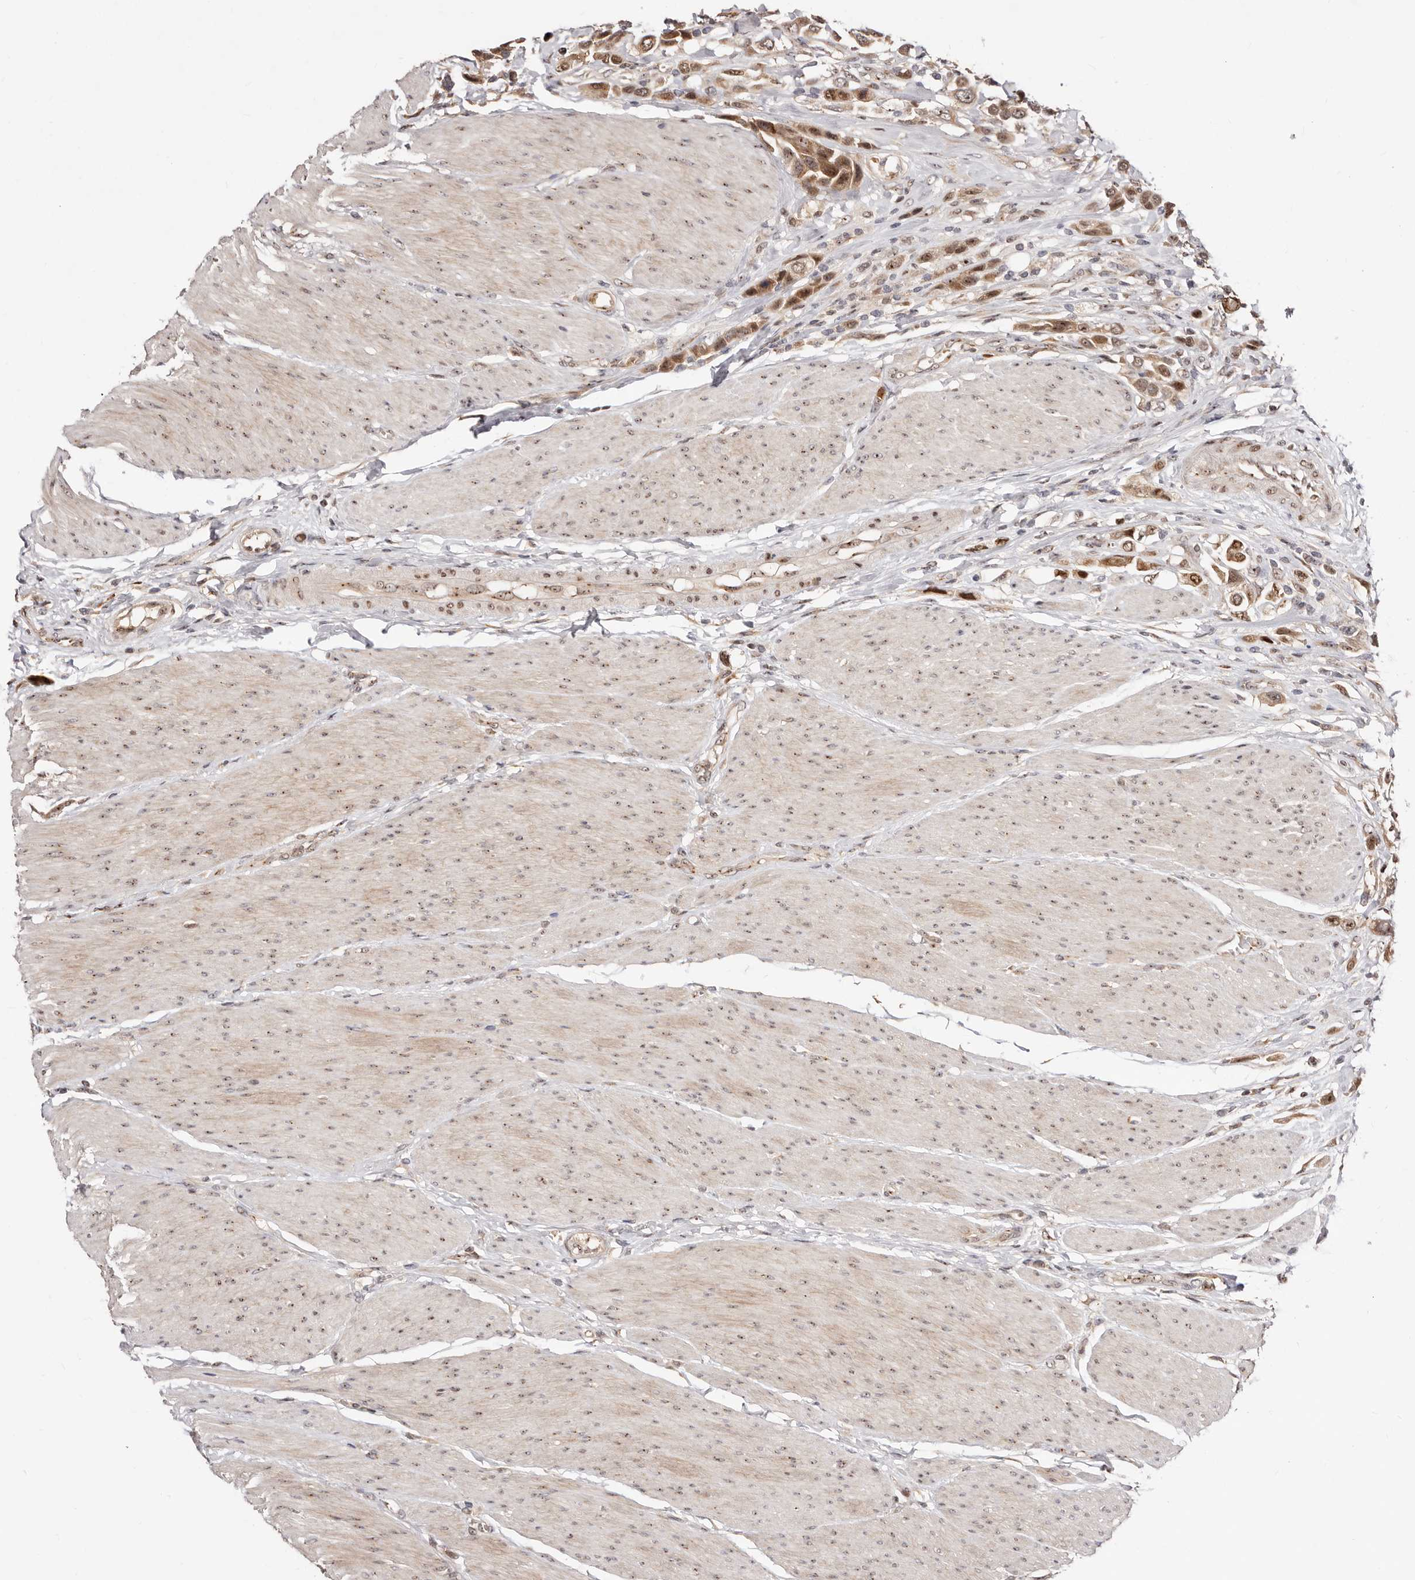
{"staining": {"intensity": "moderate", "quantity": ">75%", "location": "cytoplasmic/membranous,nuclear"}, "tissue": "urothelial cancer", "cell_type": "Tumor cells", "image_type": "cancer", "snomed": [{"axis": "morphology", "description": "Urothelial carcinoma, High grade"}, {"axis": "topography", "description": "Urinary bladder"}], "caption": "Tumor cells demonstrate medium levels of moderate cytoplasmic/membranous and nuclear expression in approximately >75% of cells in urothelial carcinoma (high-grade).", "gene": "APOL6", "patient": {"sex": "male", "age": 50}}